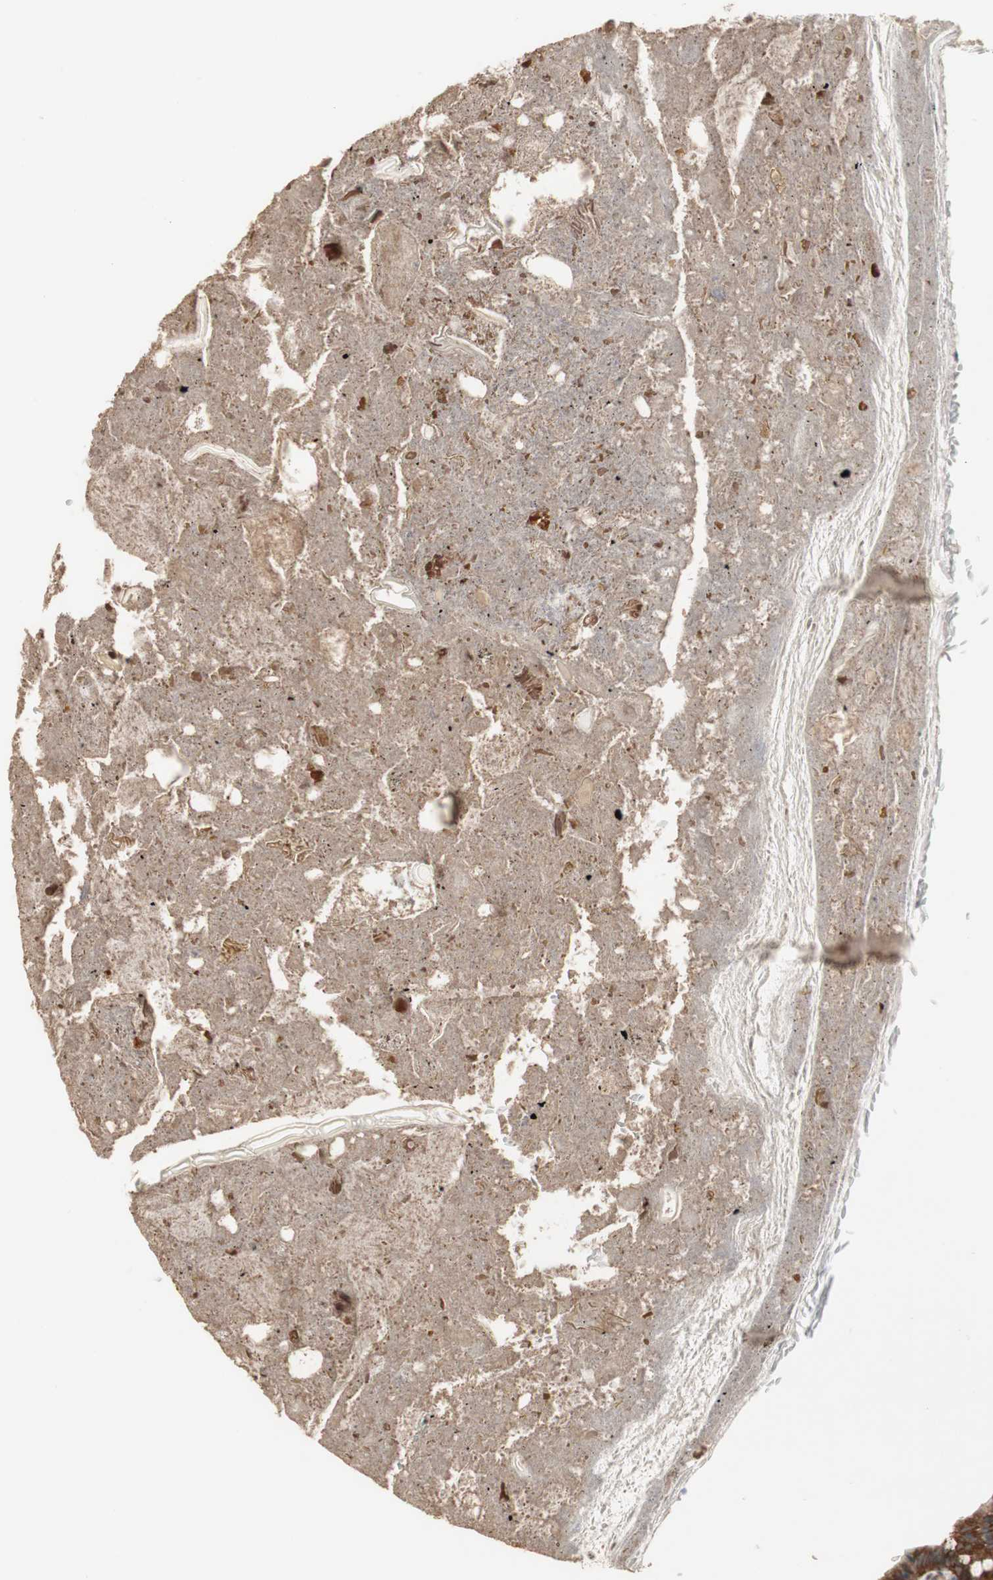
{"staining": {"intensity": "strong", "quantity": "25%-75%", "location": "cytoplasmic/membranous"}, "tissue": "appendix", "cell_type": "Glandular cells", "image_type": "normal", "snomed": [{"axis": "morphology", "description": "Normal tissue, NOS"}, {"axis": "topography", "description": "Appendix"}], "caption": "The histopathology image displays staining of benign appendix, revealing strong cytoplasmic/membranous protein positivity (brown color) within glandular cells. (Brightfield microscopy of DAB IHC at high magnification).", "gene": "ZNF512B", "patient": {"sex": "female", "age": 10}}